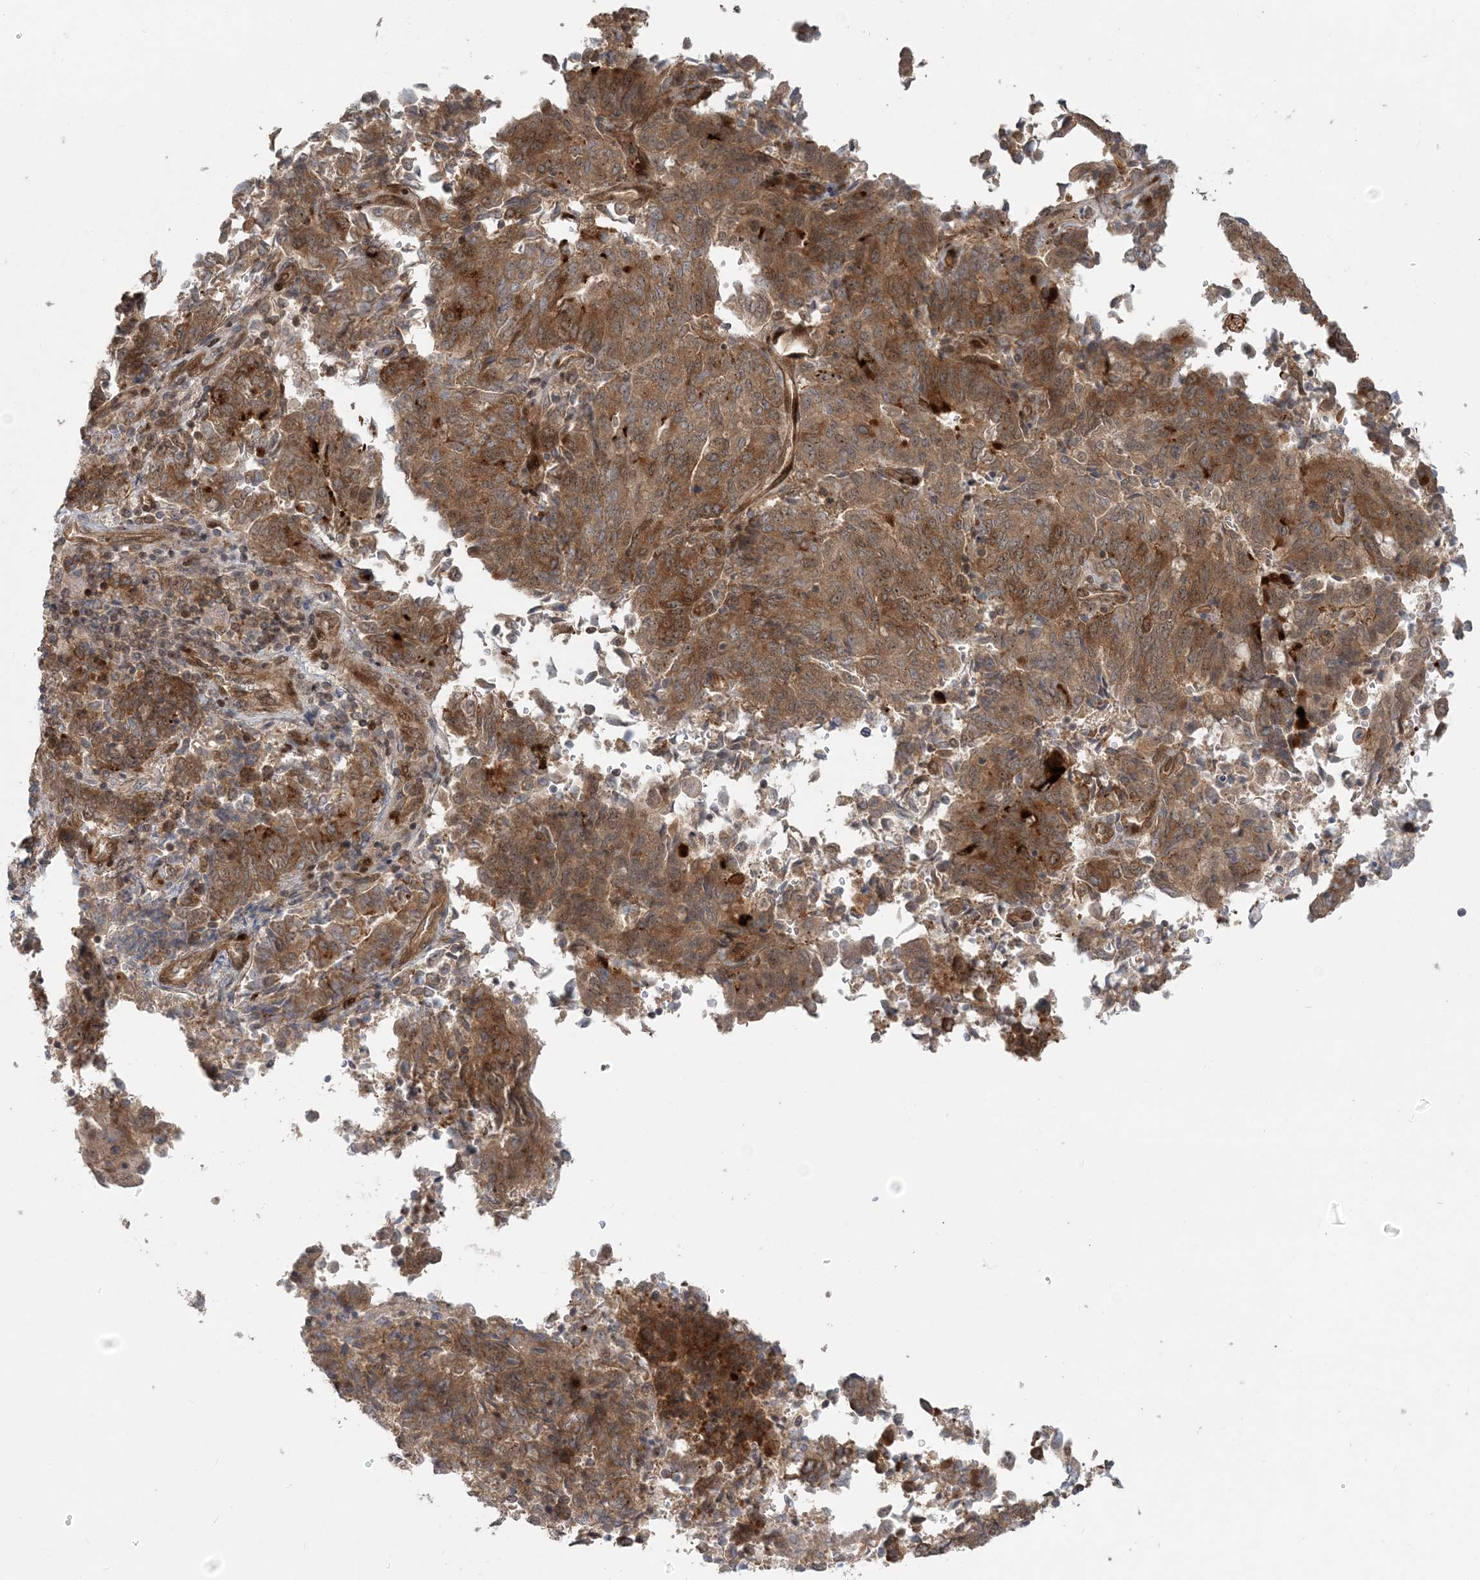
{"staining": {"intensity": "moderate", "quantity": ">75%", "location": "cytoplasmic/membranous"}, "tissue": "endometrial cancer", "cell_type": "Tumor cells", "image_type": "cancer", "snomed": [{"axis": "morphology", "description": "Adenocarcinoma, NOS"}, {"axis": "topography", "description": "Endometrium"}], "caption": "Immunohistochemical staining of endometrial cancer (adenocarcinoma) shows medium levels of moderate cytoplasmic/membranous positivity in approximately >75% of tumor cells. Ihc stains the protein of interest in brown and the nuclei are stained blue.", "gene": "GEMIN5", "patient": {"sex": "female", "age": 80}}